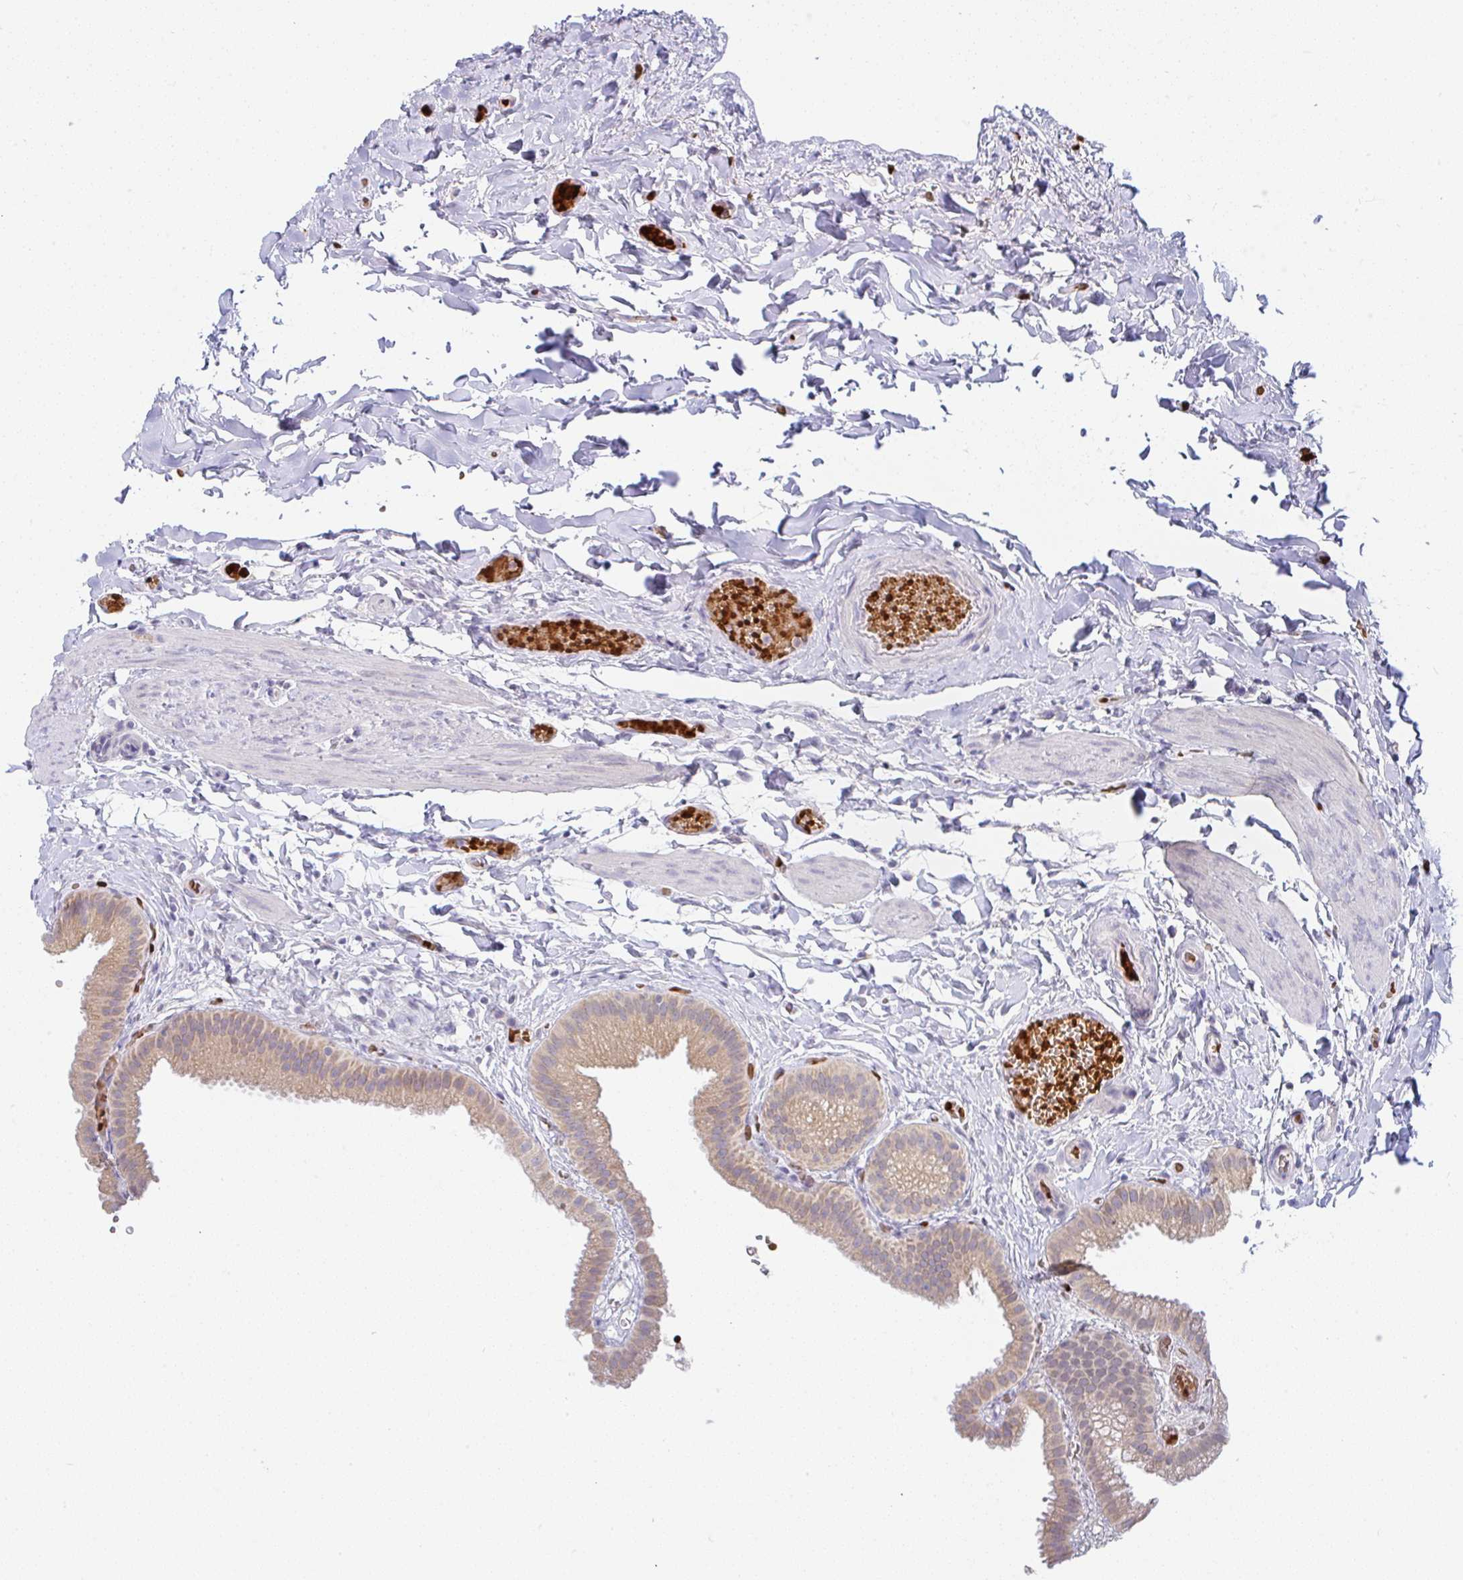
{"staining": {"intensity": "moderate", "quantity": ">75%", "location": "cytoplasmic/membranous"}, "tissue": "gallbladder", "cell_type": "Glandular cells", "image_type": "normal", "snomed": [{"axis": "morphology", "description": "Normal tissue, NOS"}, {"axis": "topography", "description": "Gallbladder"}], "caption": "Immunohistochemical staining of benign gallbladder displays moderate cytoplasmic/membranous protein positivity in approximately >75% of glandular cells.", "gene": "DERL2", "patient": {"sex": "female", "age": 63}}